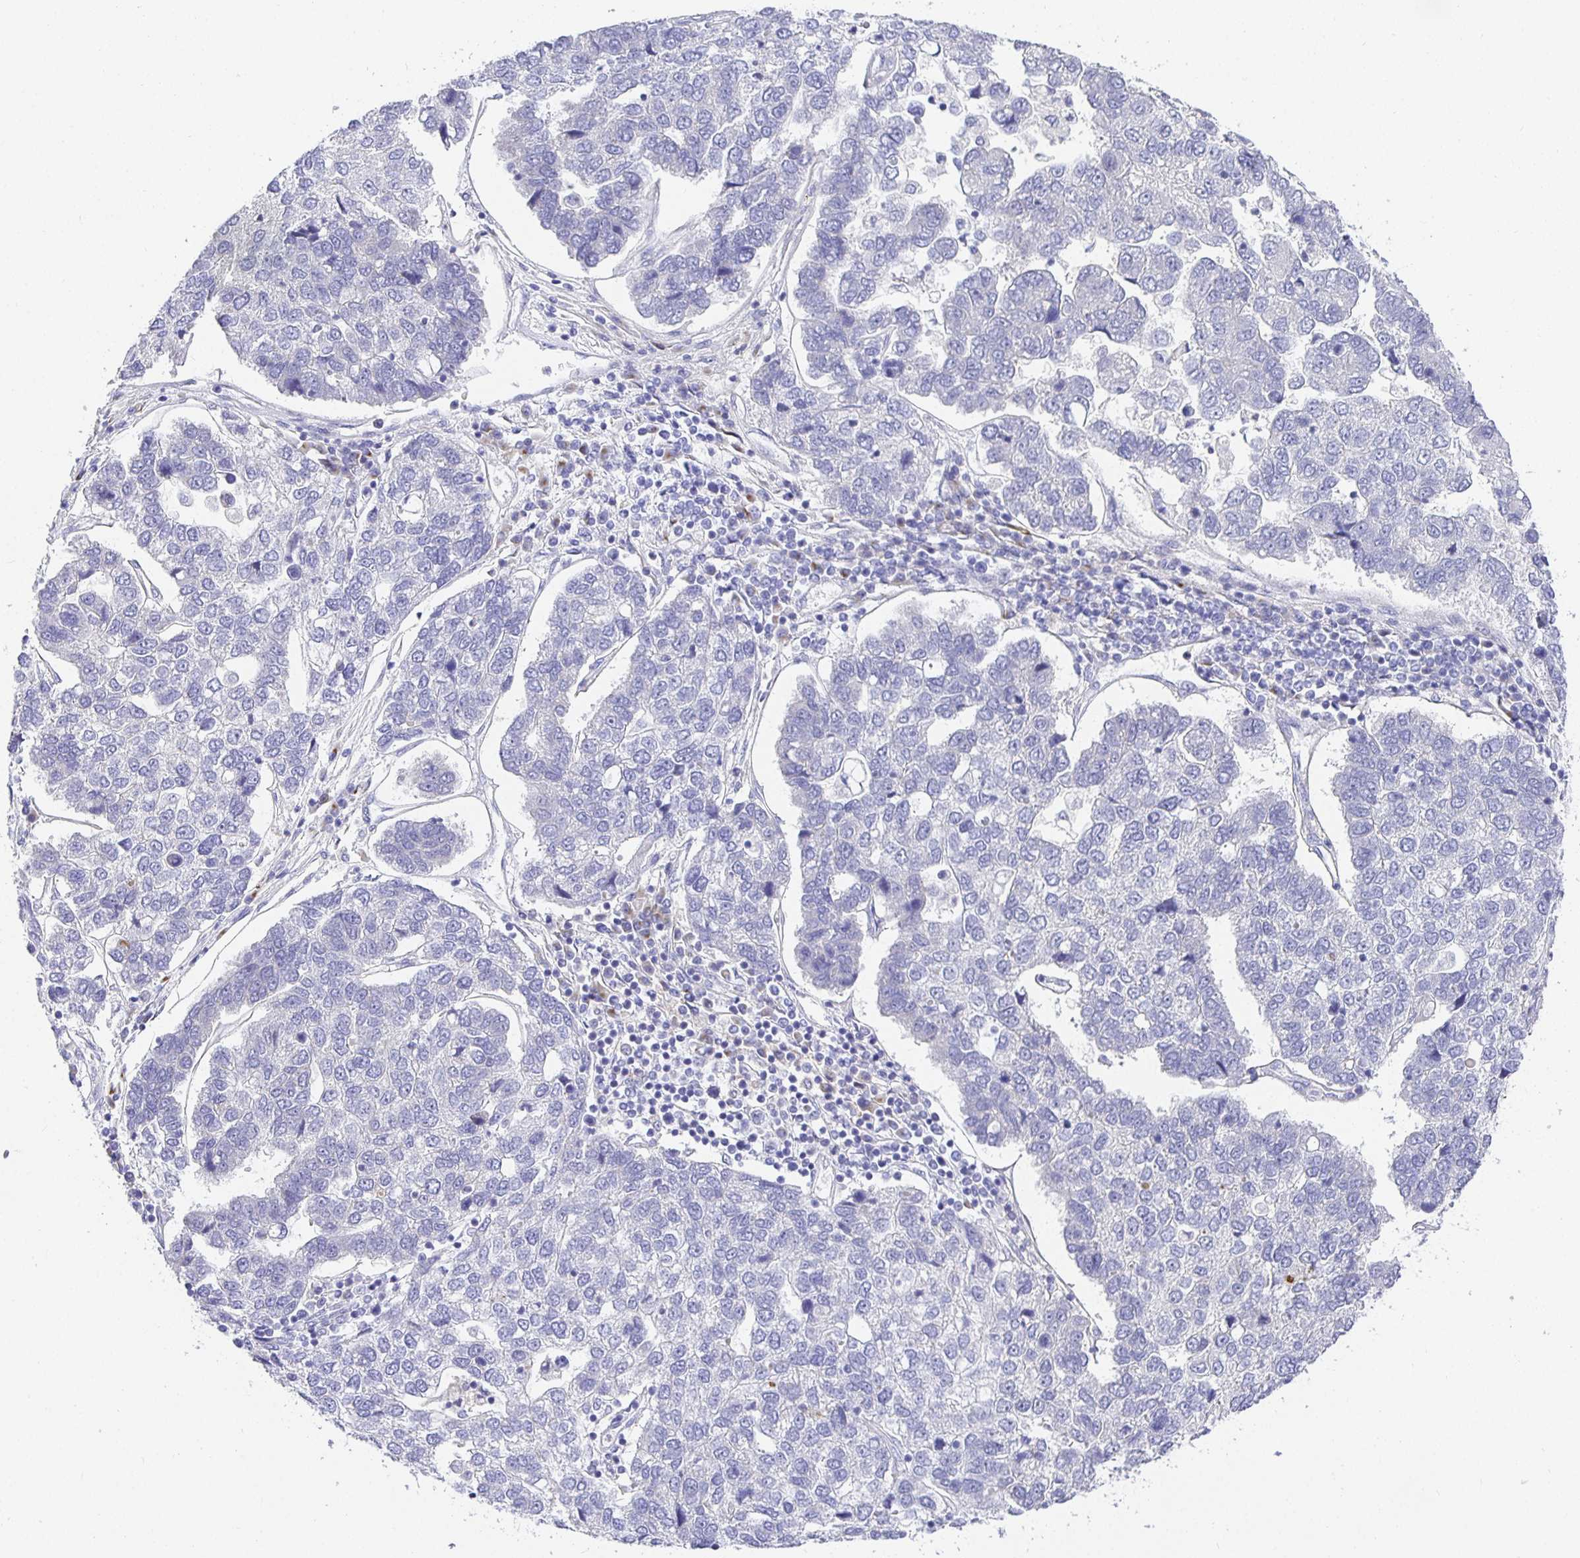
{"staining": {"intensity": "negative", "quantity": "none", "location": "none"}, "tissue": "pancreatic cancer", "cell_type": "Tumor cells", "image_type": "cancer", "snomed": [{"axis": "morphology", "description": "Adenocarcinoma, NOS"}, {"axis": "topography", "description": "Pancreas"}], "caption": "Human pancreatic cancer (adenocarcinoma) stained for a protein using immunohistochemistry displays no expression in tumor cells.", "gene": "OPALIN", "patient": {"sex": "female", "age": 61}}